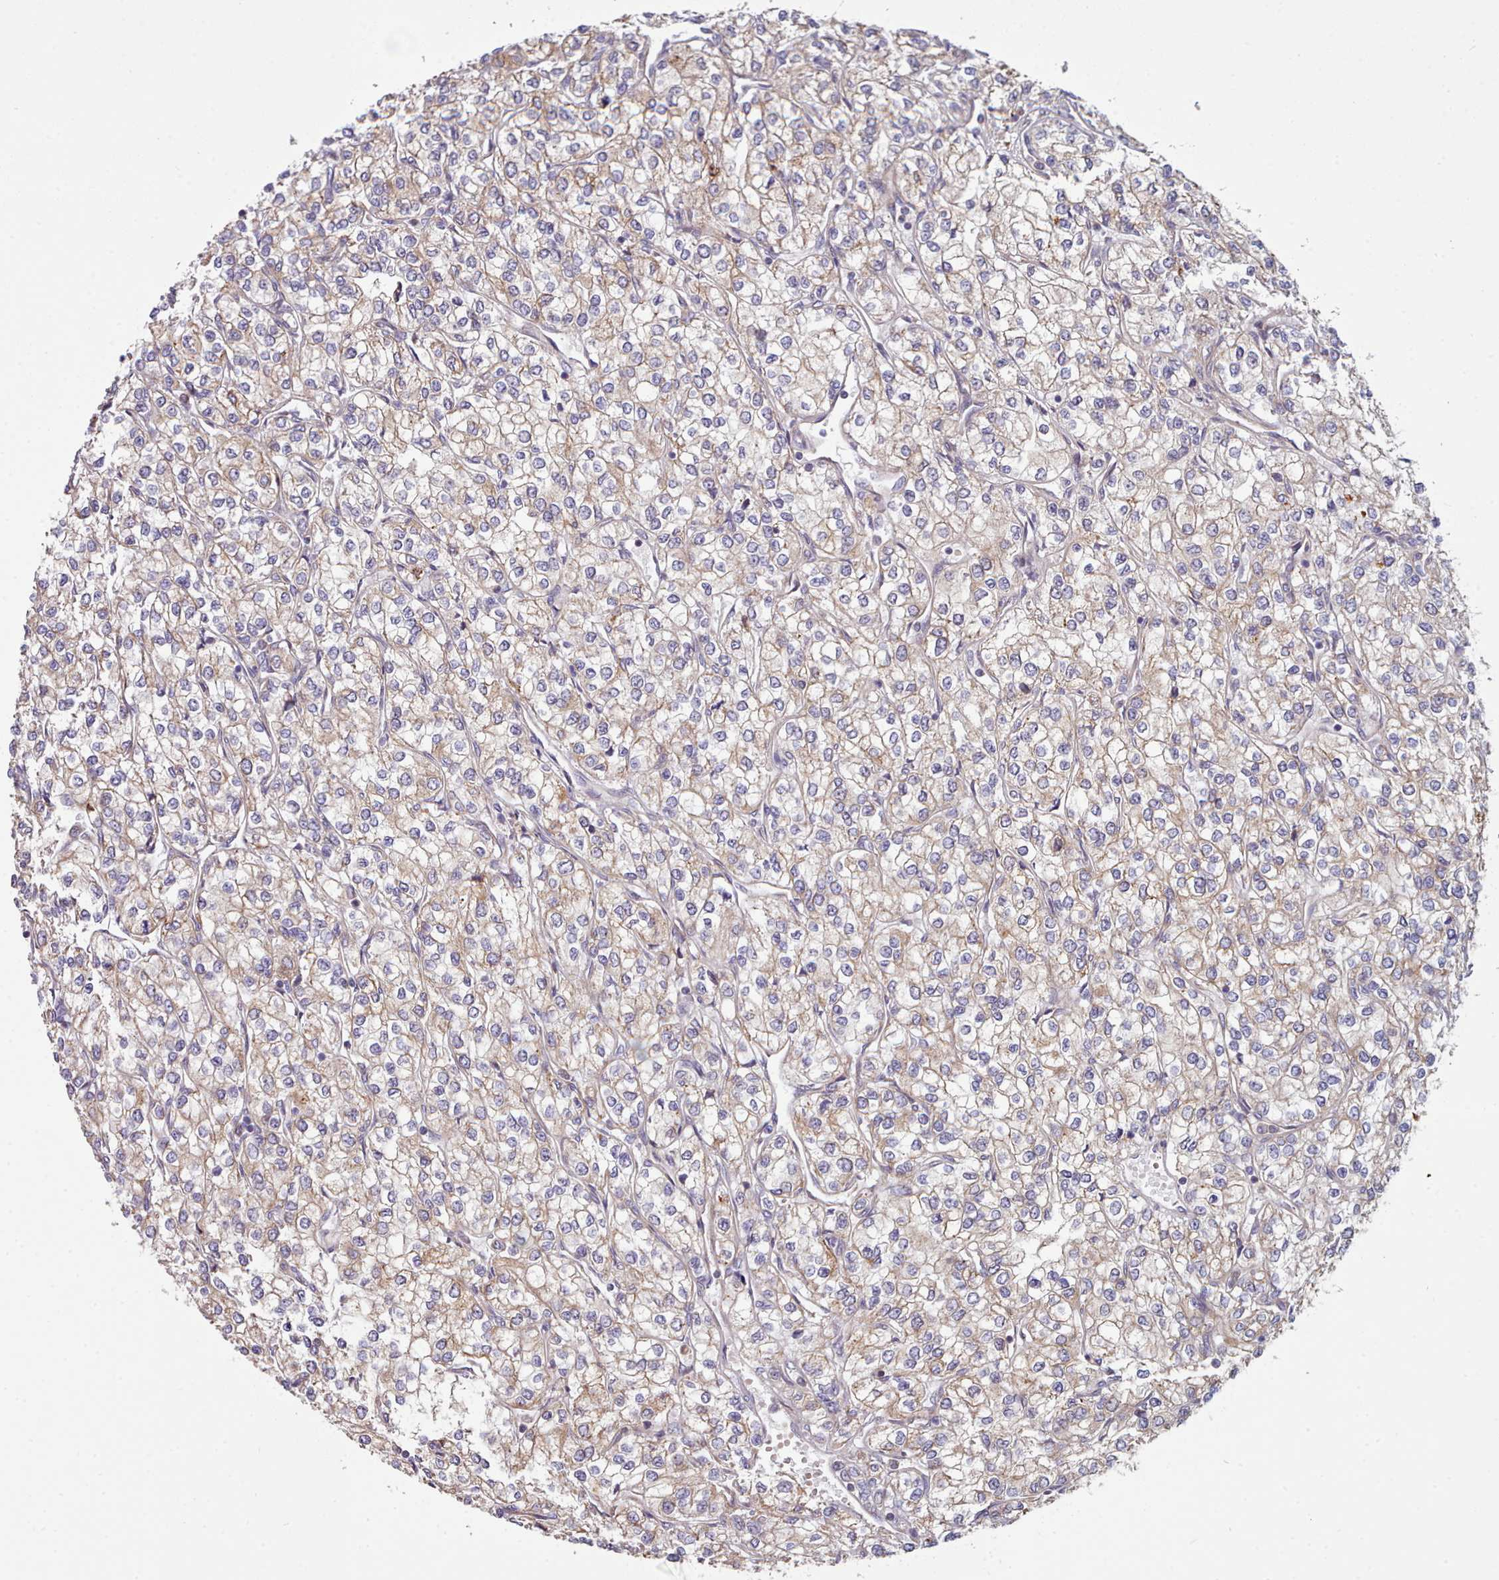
{"staining": {"intensity": "weak", "quantity": ">75%", "location": "cytoplasmic/membranous"}, "tissue": "renal cancer", "cell_type": "Tumor cells", "image_type": "cancer", "snomed": [{"axis": "morphology", "description": "Adenocarcinoma, NOS"}, {"axis": "topography", "description": "Kidney"}], "caption": "Weak cytoplasmic/membranous protein positivity is appreciated in approximately >75% of tumor cells in renal adenocarcinoma.", "gene": "TRIM26", "patient": {"sex": "male", "age": 80}}